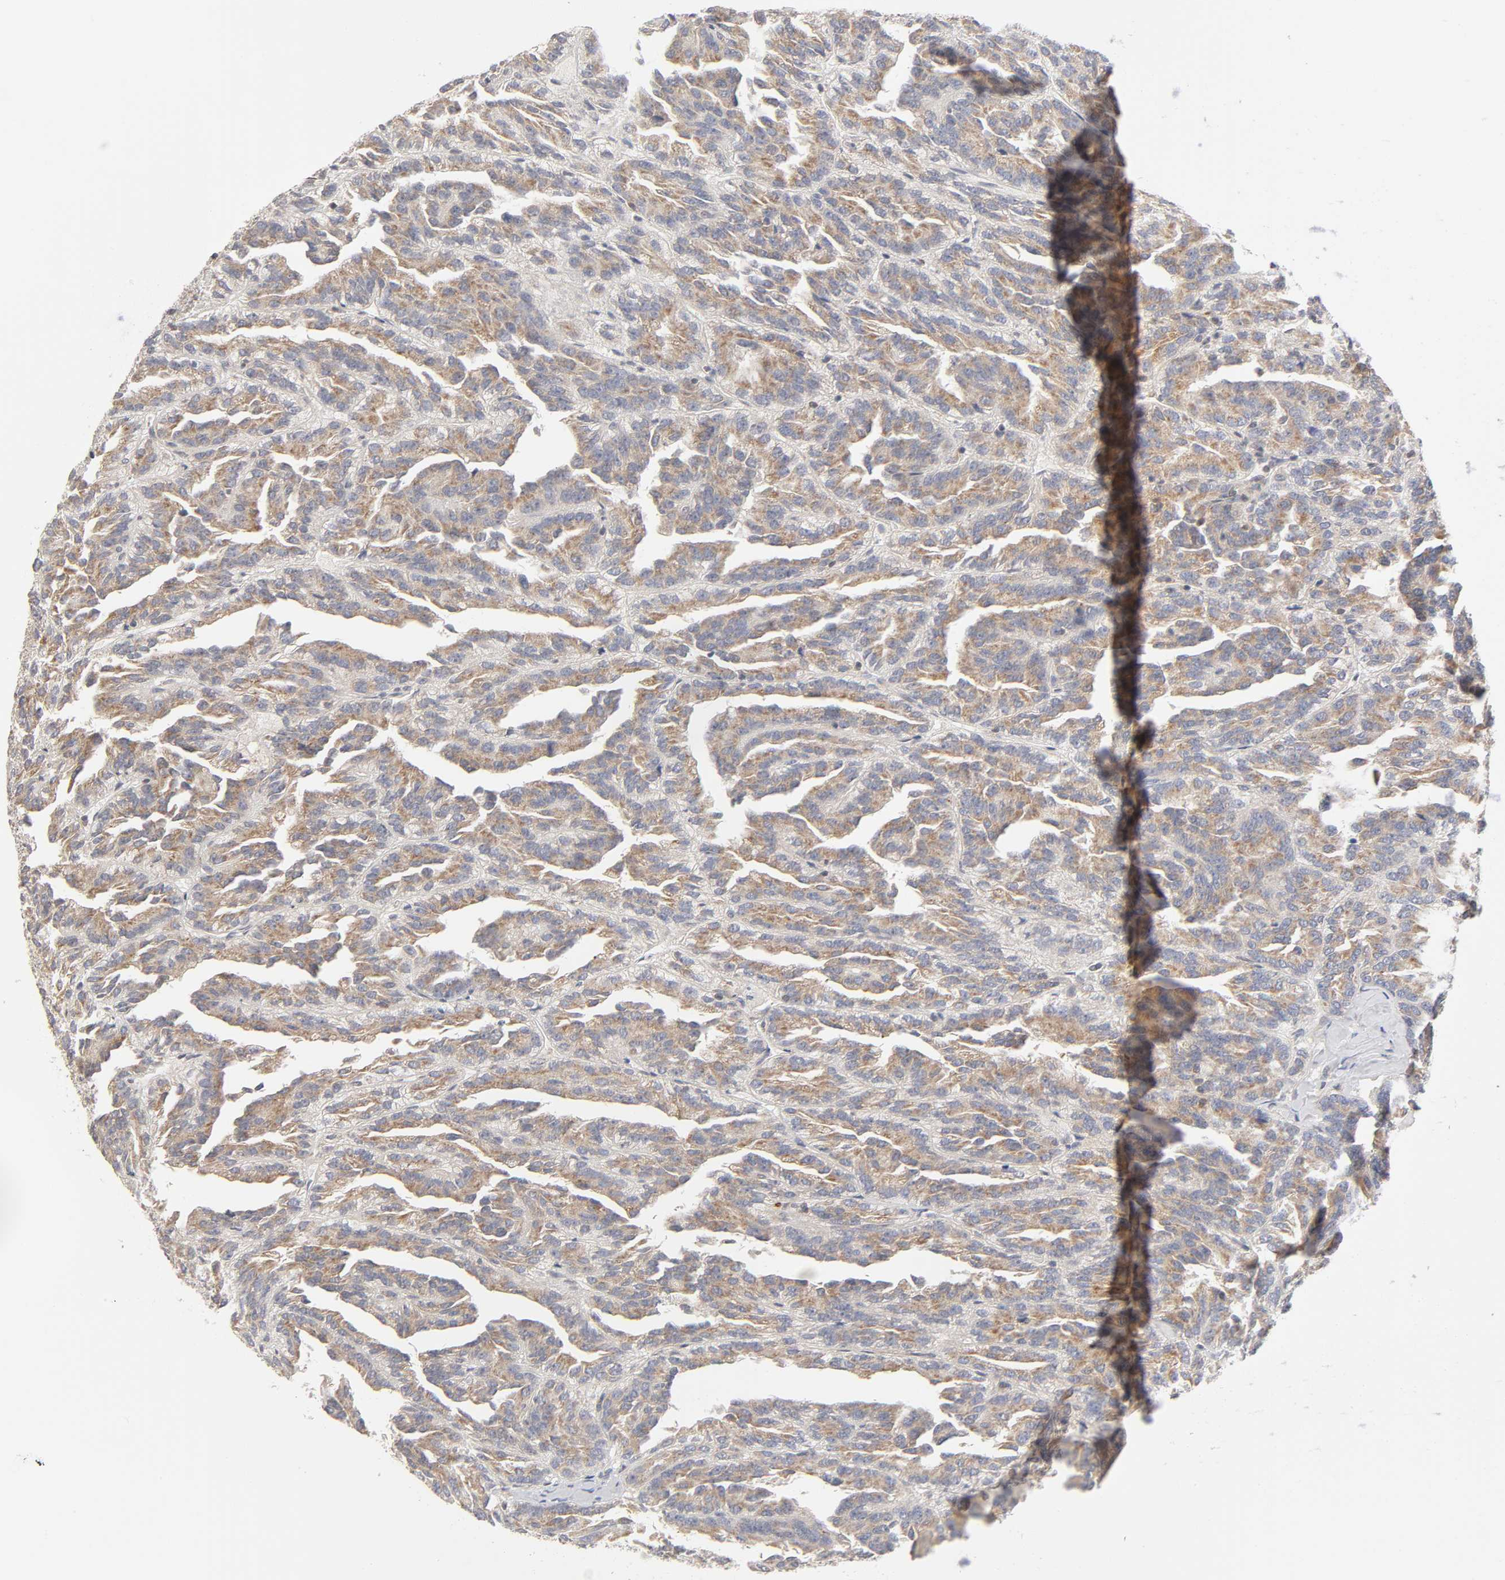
{"staining": {"intensity": "weak", "quantity": ">75%", "location": "cytoplasmic/membranous"}, "tissue": "renal cancer", "cell_type": "Tumor cells", "image_type": "cancer", "snomed": [{"axis": "morphology", "description": "Adenocarcinoma, NOS"}, {"axis": "topography", "description": "Kidney"}], "caption": "This photomicrograph reveals IHC staining of human adenocarcinoma (renal), with low weak cytoplasmic/membranous staining in about >75% of tumor cells.", "gene": "IL4R", "patient": {"sex": "male", "age": 46}}